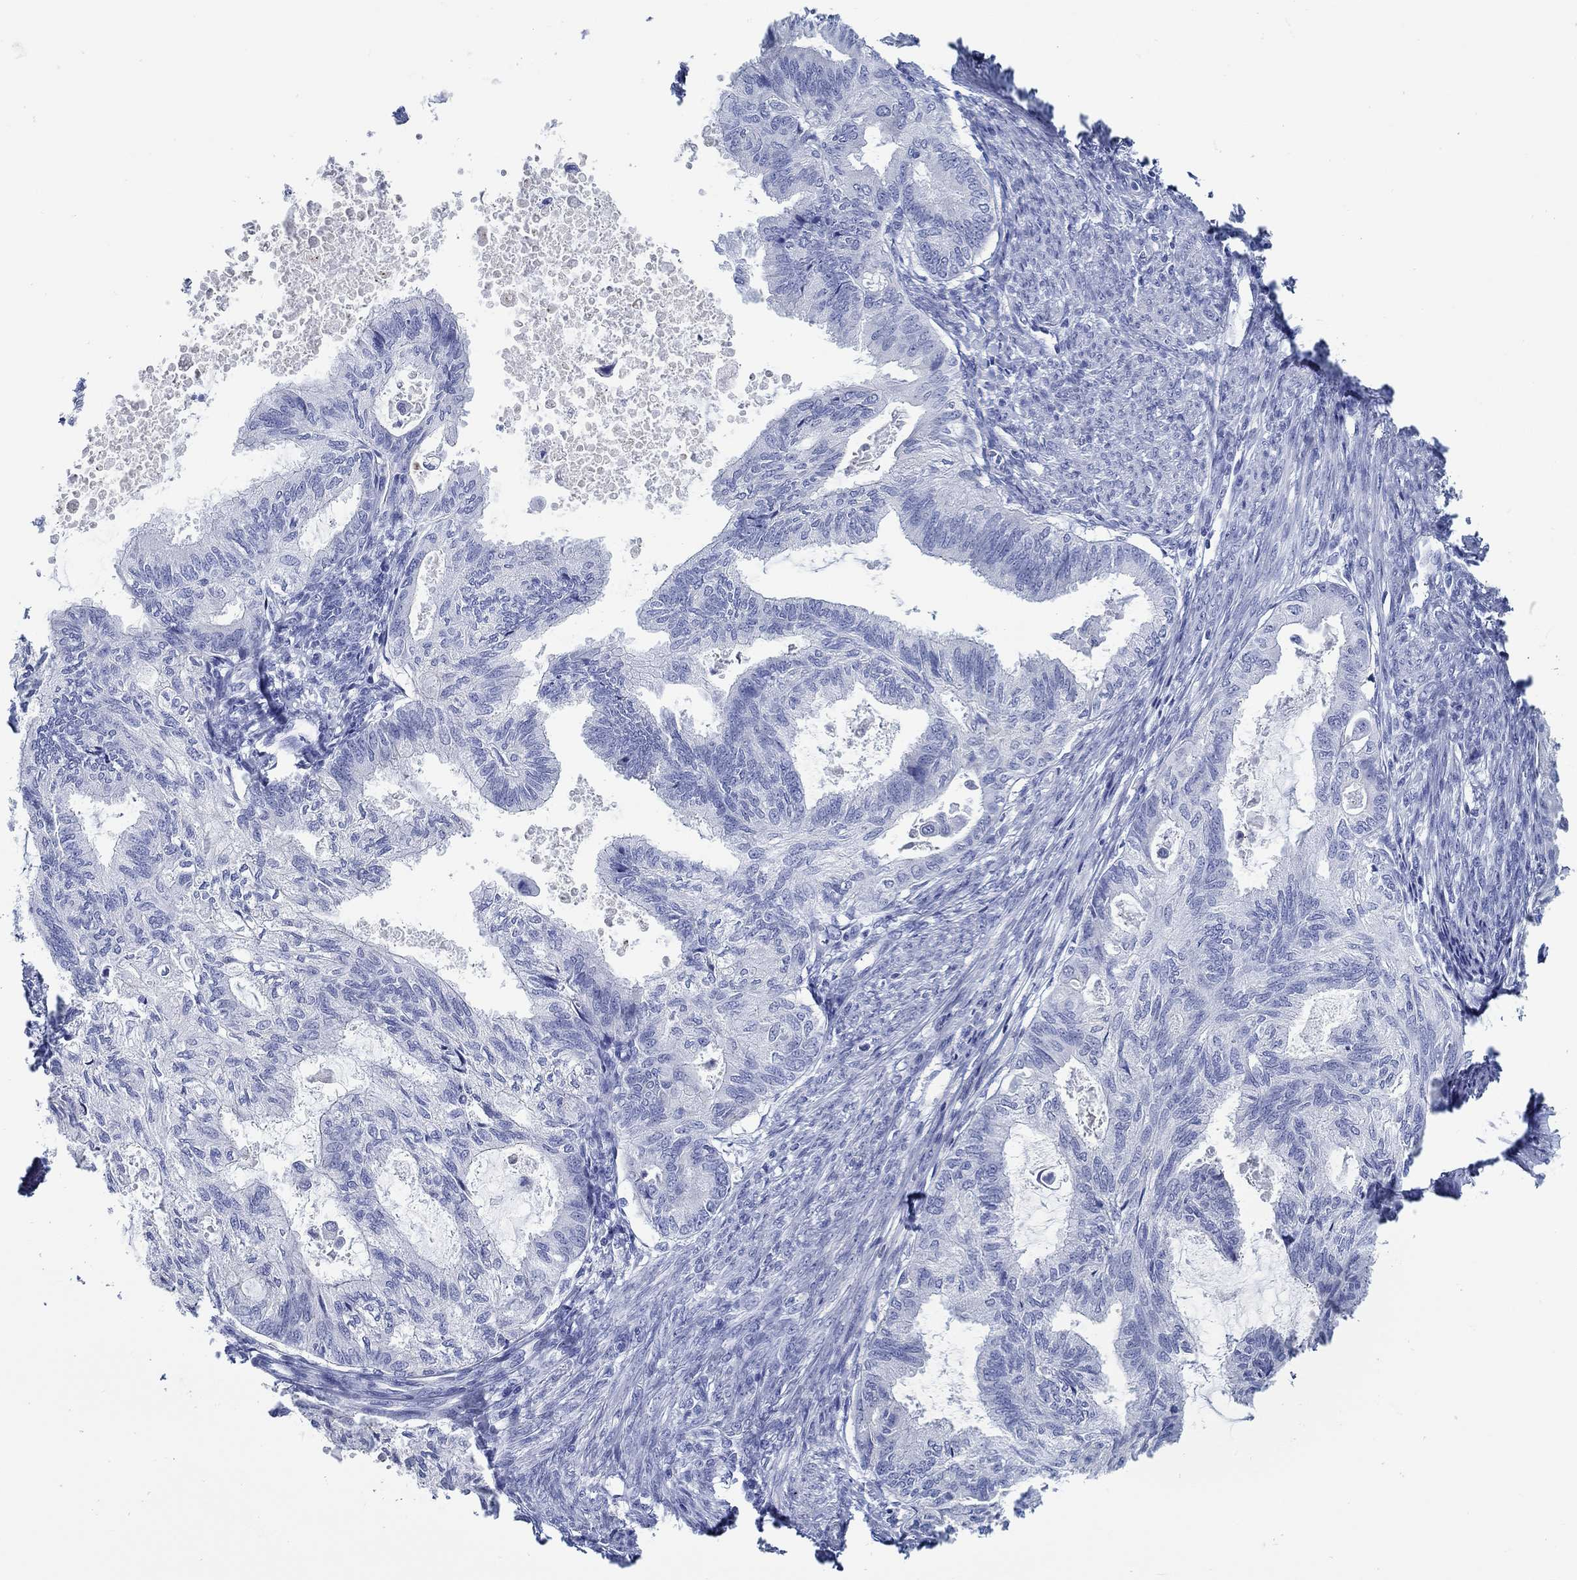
{"staining": {"intensity": "negative", "quantity": "none", "location": "none"}, "tissue": "endometrial cancer", "cell_type": "Tumor cells", "image_type": "cancer", "snomed": [{"axis": "morphology", "description": "Adenocarcinoma, NOS"}, {"axis": "topography", "description": "Endometrium"}], "caption": "A high-resolution photomicrograph shows immunohistochemistry staining of endometrial cancer (adenocarcinoma), which reveals no significant positivity in tumor cells. (DAB immunohistochemistry (IHC), high magnification).", "gene": "RD3L", "patient": {"sex": "female", "age": 86}}